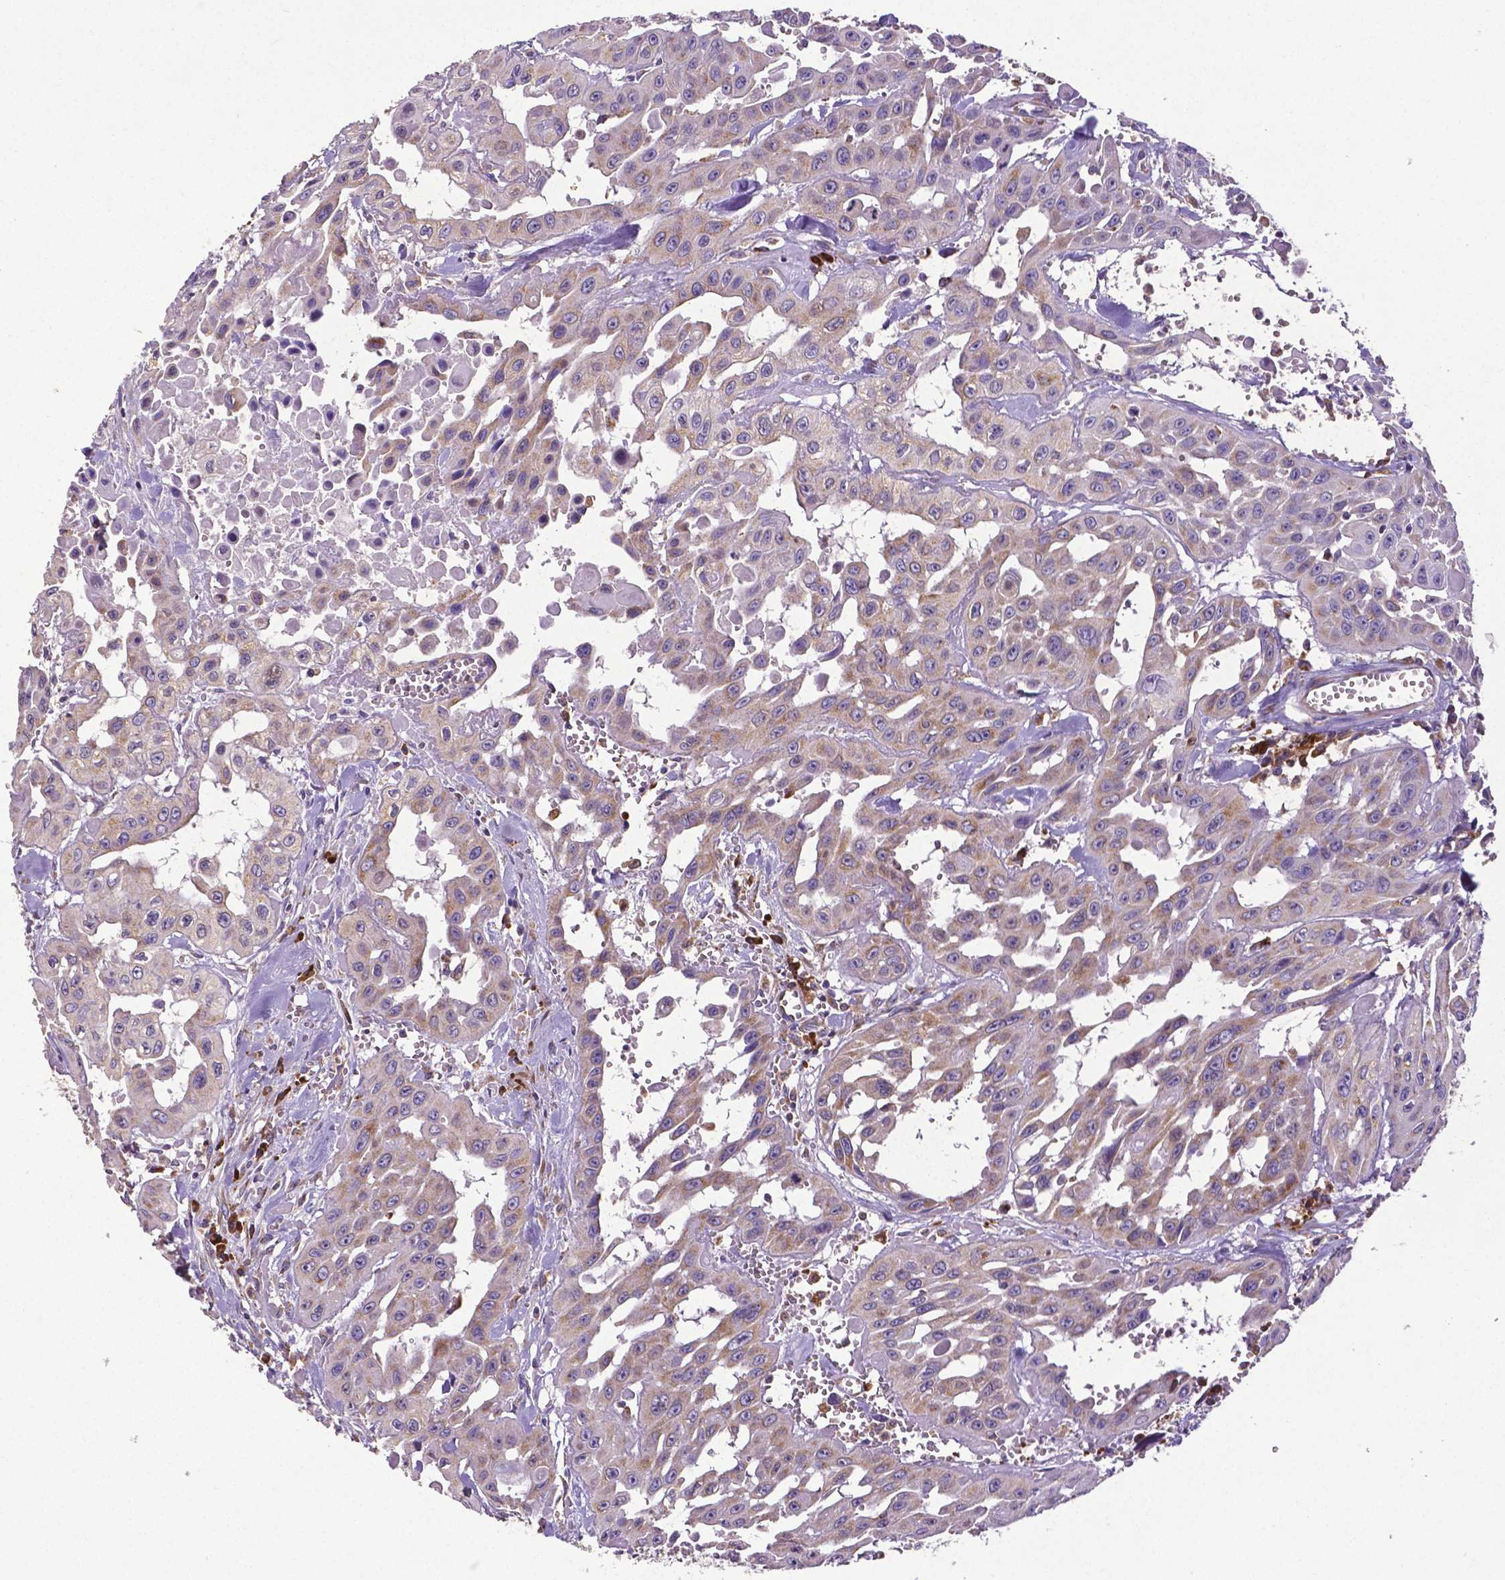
{"staining": {"intensity": "moderate", "quantity": "<25%", "location": "cytoplasmic/membranous"}, "tissue": "head and neck cancer", "cell_type": "Tumor cells", "image_type": "cancer", "snomed": [{"axis": "morphology", "description": "Adenocarcinoma, NOS"}, {"axis": "topography", "description": "Head-Neck"}], "caption": "Protein staining of head and neck cancer (adenocarcinoma) tissue displays moderate cytoplasmic/membranous positivity in about <25% of tumor cells.", "gene": "MTDH", "patient": {"sex": "male", "age": 73}}